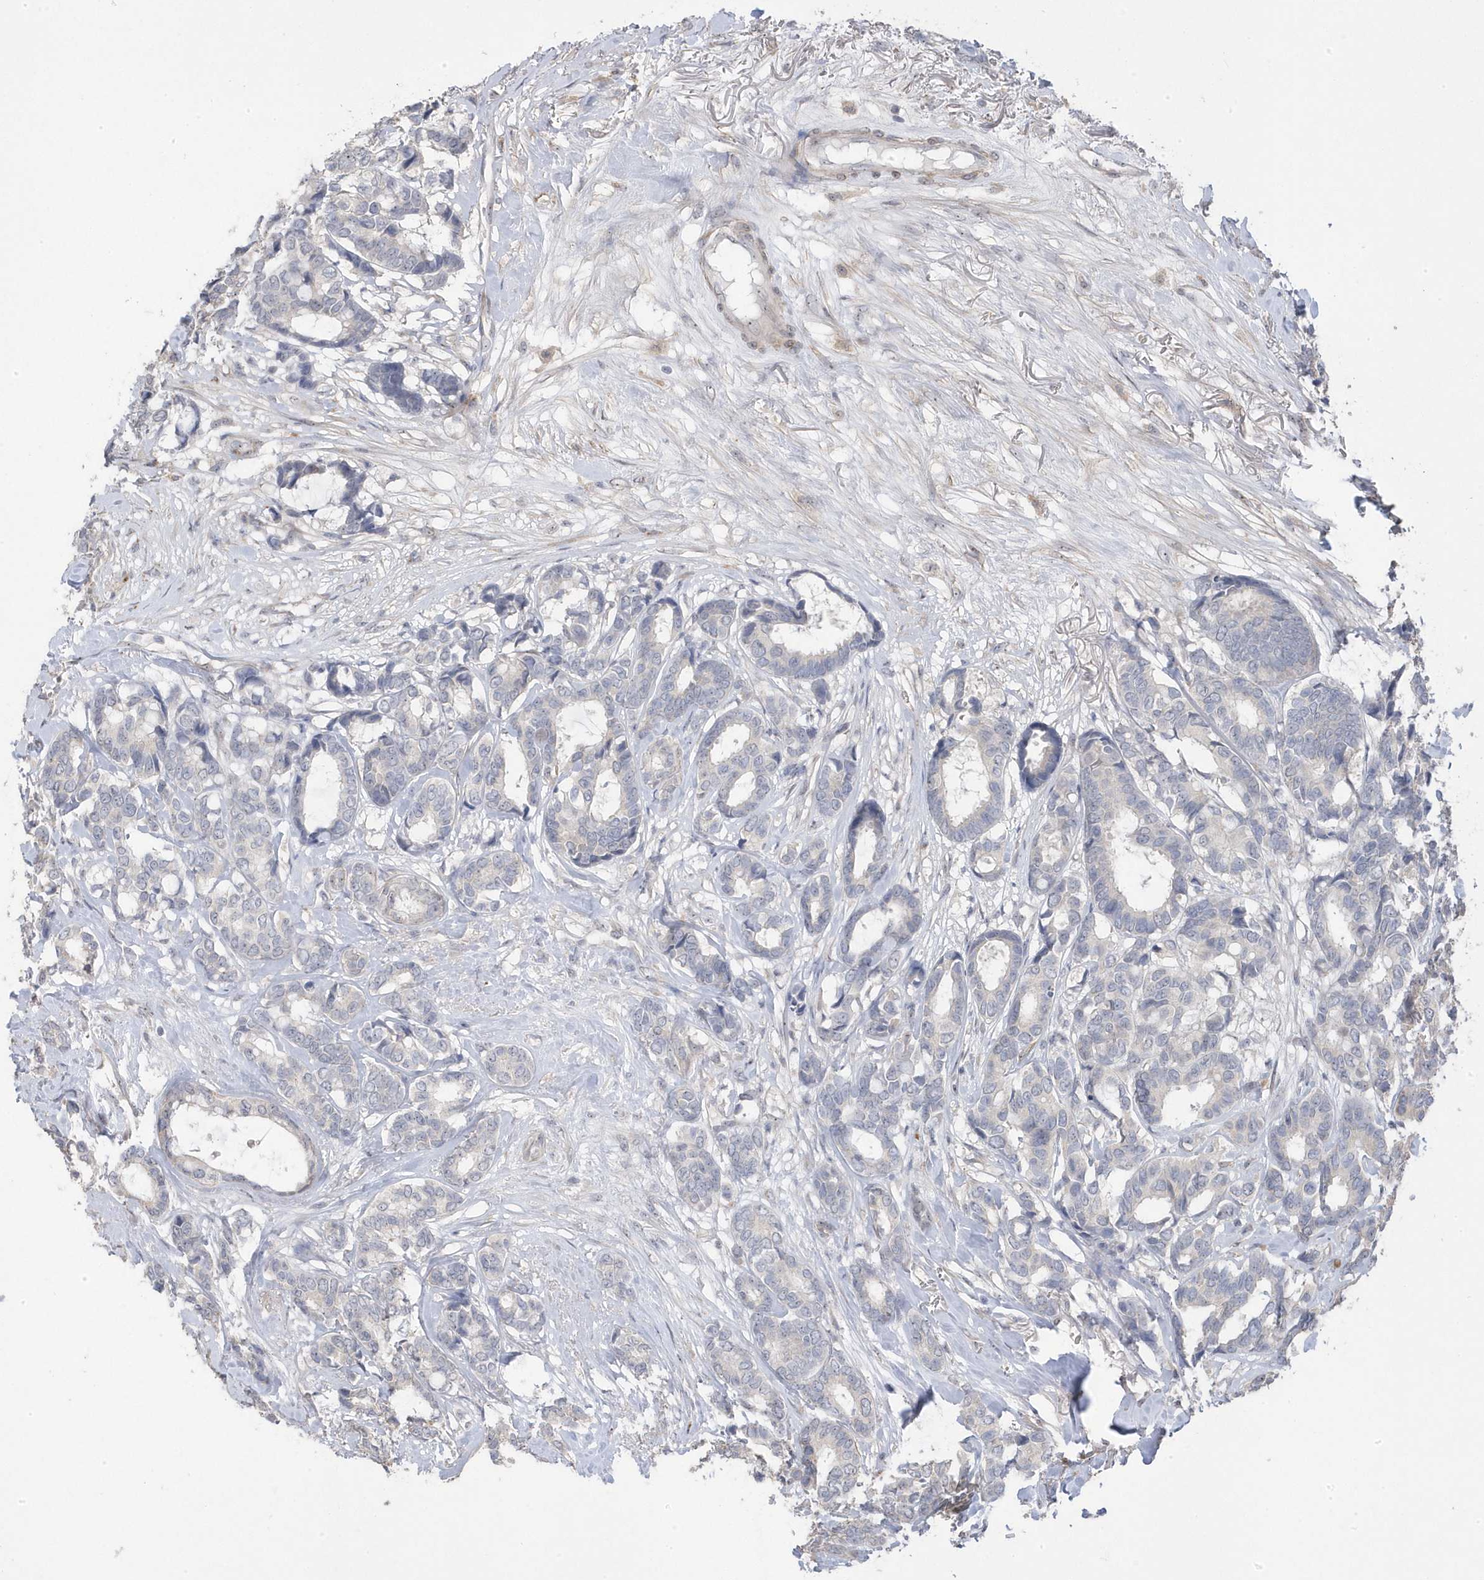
{"staining": {"intensity": "negative", "quantity": "none", "location": "none"}, "tissue": "breast cancer", "cell_type": "Tumor cells", "image_type": "cancer", "snomed": [{"axis": "morphology", "description": "Duct carcinoma"}, {"axis": "topography", "description": "Breast"}], "caption": "Protein analysis of breast infiltrating ductal carcinoma shows no significant staining in tumor cells.", "gene": "GTPBP6", "patient": {"sex": "female", "age": 87}}